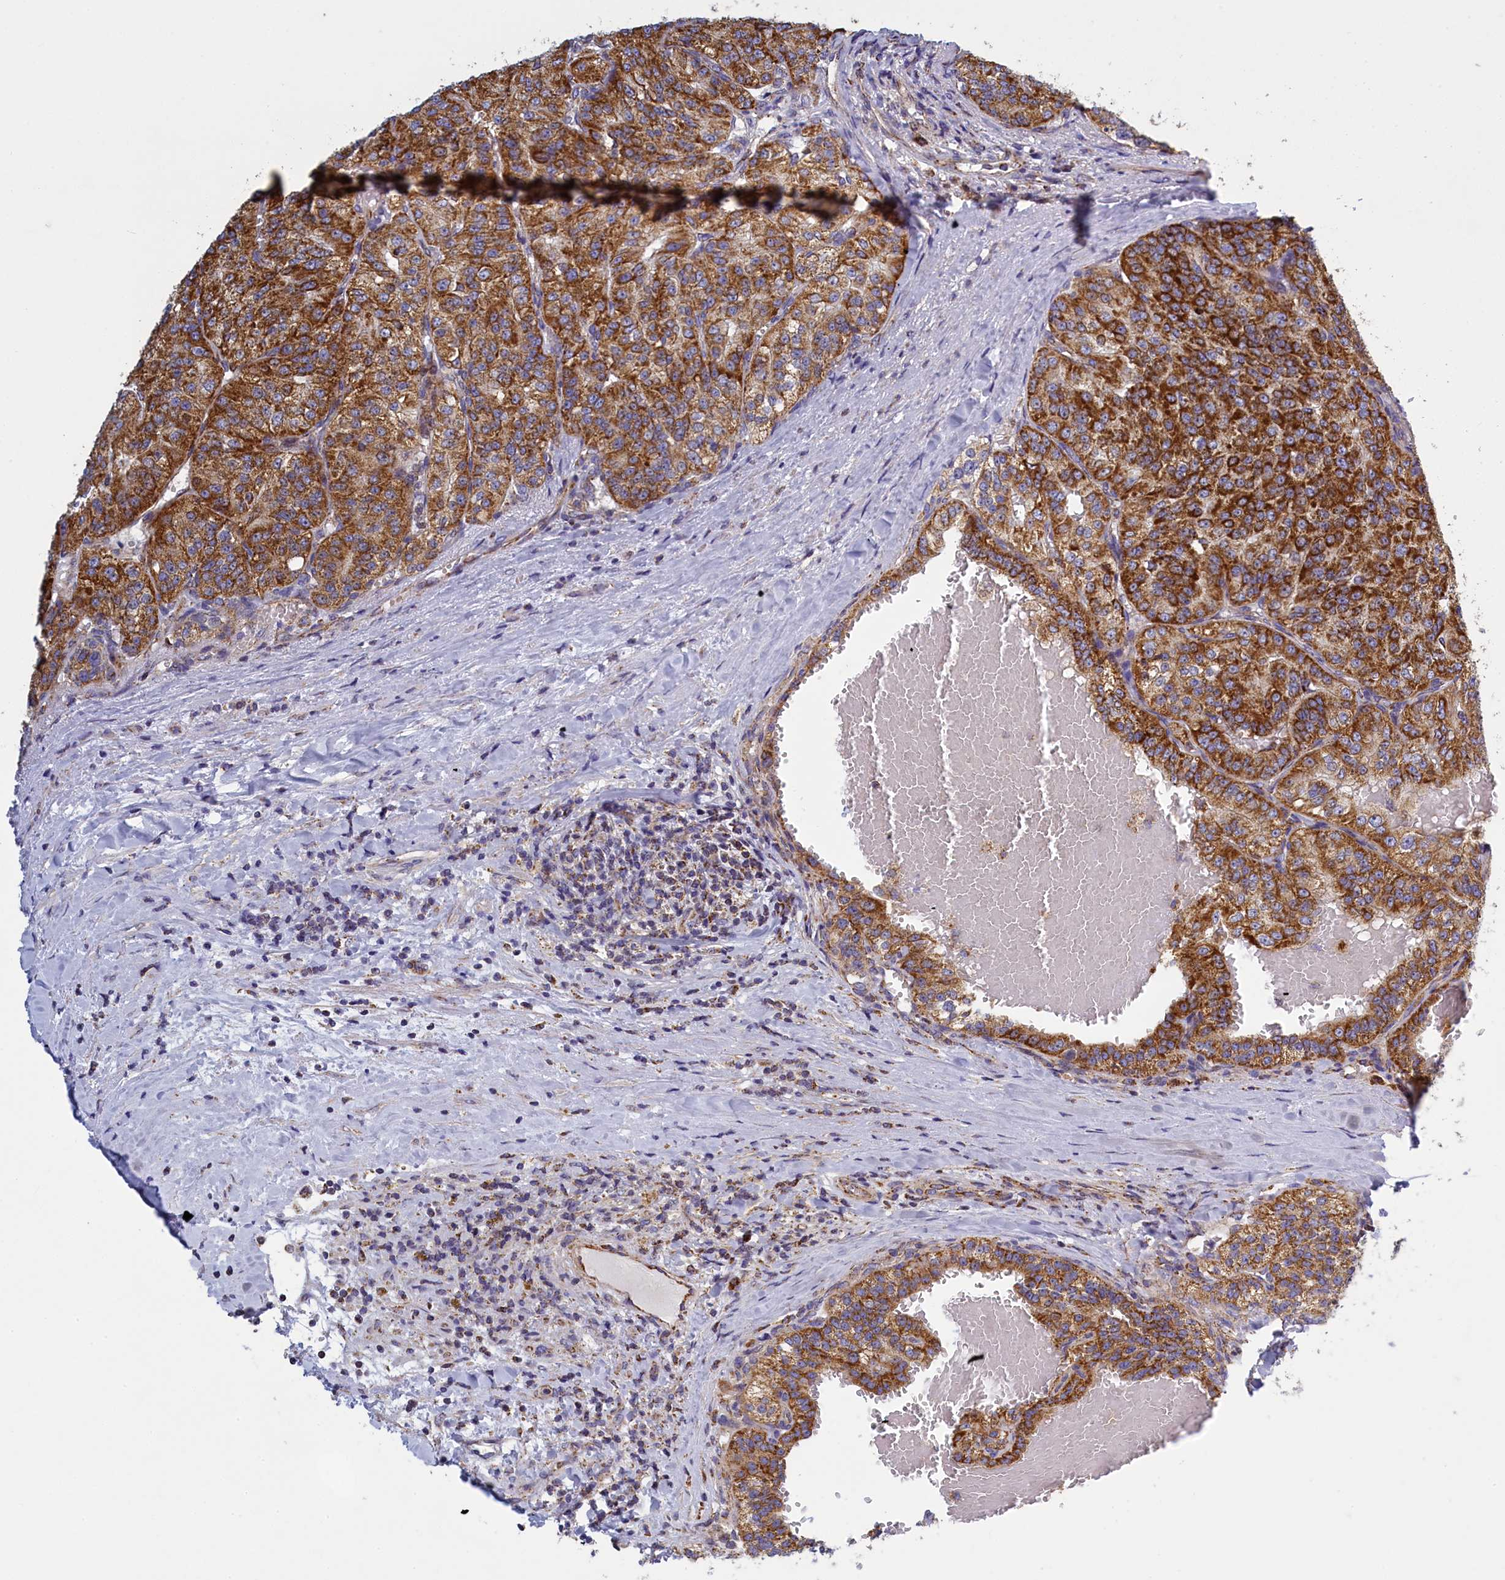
{"staining": {"intensity": "strong", "quantity": ">75%", "location": "cytoplasmic/membranous"}, "tissue": "renal cancer", "cell_type": "Tumor cells", "image_type": "cancer", "snomed": [{"axis": "morphology", "description": "Adenocarcinoma, NOS"}, {"axis": "topography", "description": "Kidney"}], "caption": "Immunohistochemical staining of renal cancer exhibits high levels of strong cytoplasmic/membranous protein positivity in approximately >75% of tumor cells.", "gene": "IFT122", "patient": {"sex": "female", "age": 63}}